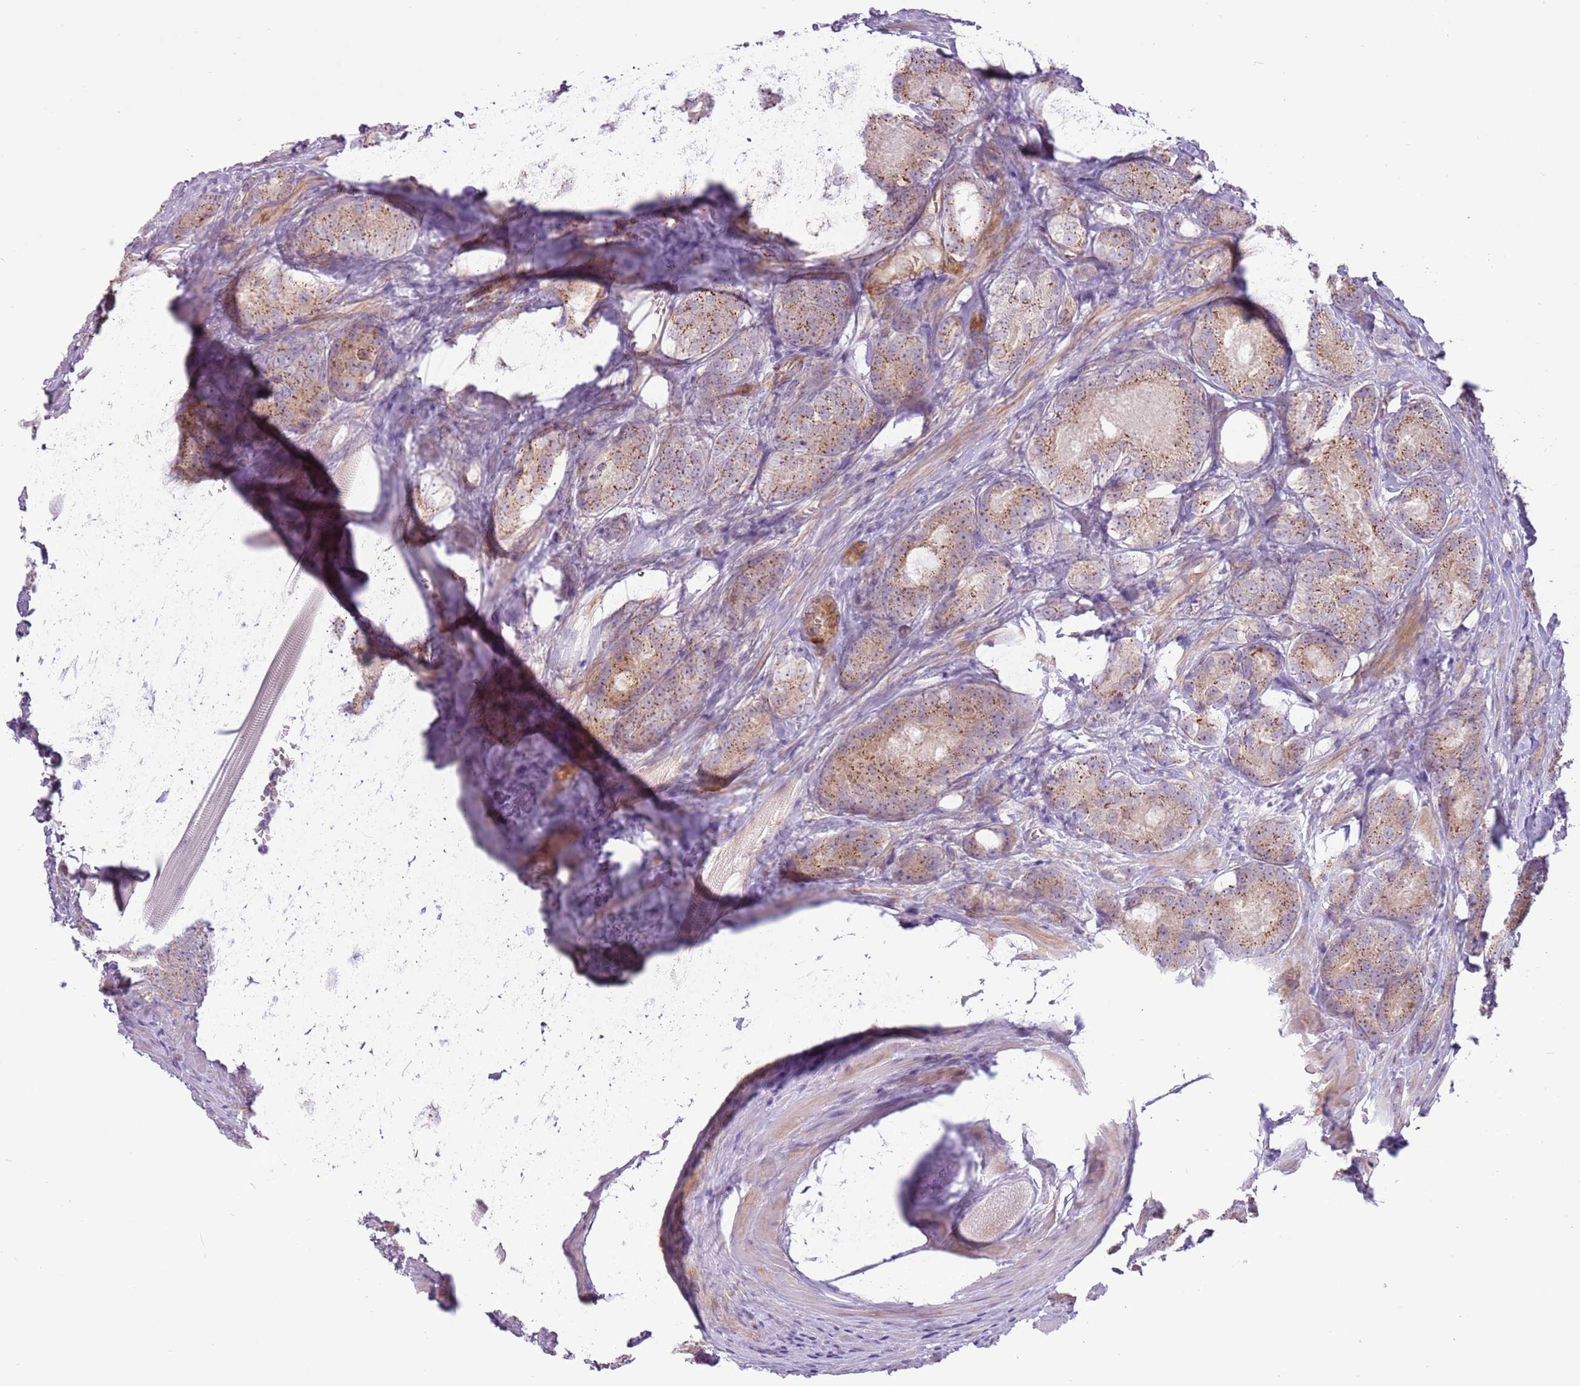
{"staining": {"intensity": "moderate", "quantity": ">75%", "location": "cytoplasmic/membranous"}, "tissue": "prostate cancer", "cell_type": "Tumor cells", "image_type": "cancer", "snomed": [{"axis": "morphology", "description": "Adenocarcinoma, Low grade"}, {"axis": "topography", "description": "Prostate"}], "caption": "A medium amount of moderate cytoplasmic/membranous expression is identified in approximately >75% of tumor cells in prostate adenocarcinoma (low-grade) tissue.", "gene": "MRO", "patient": {"sex": "male", "age": 68}}